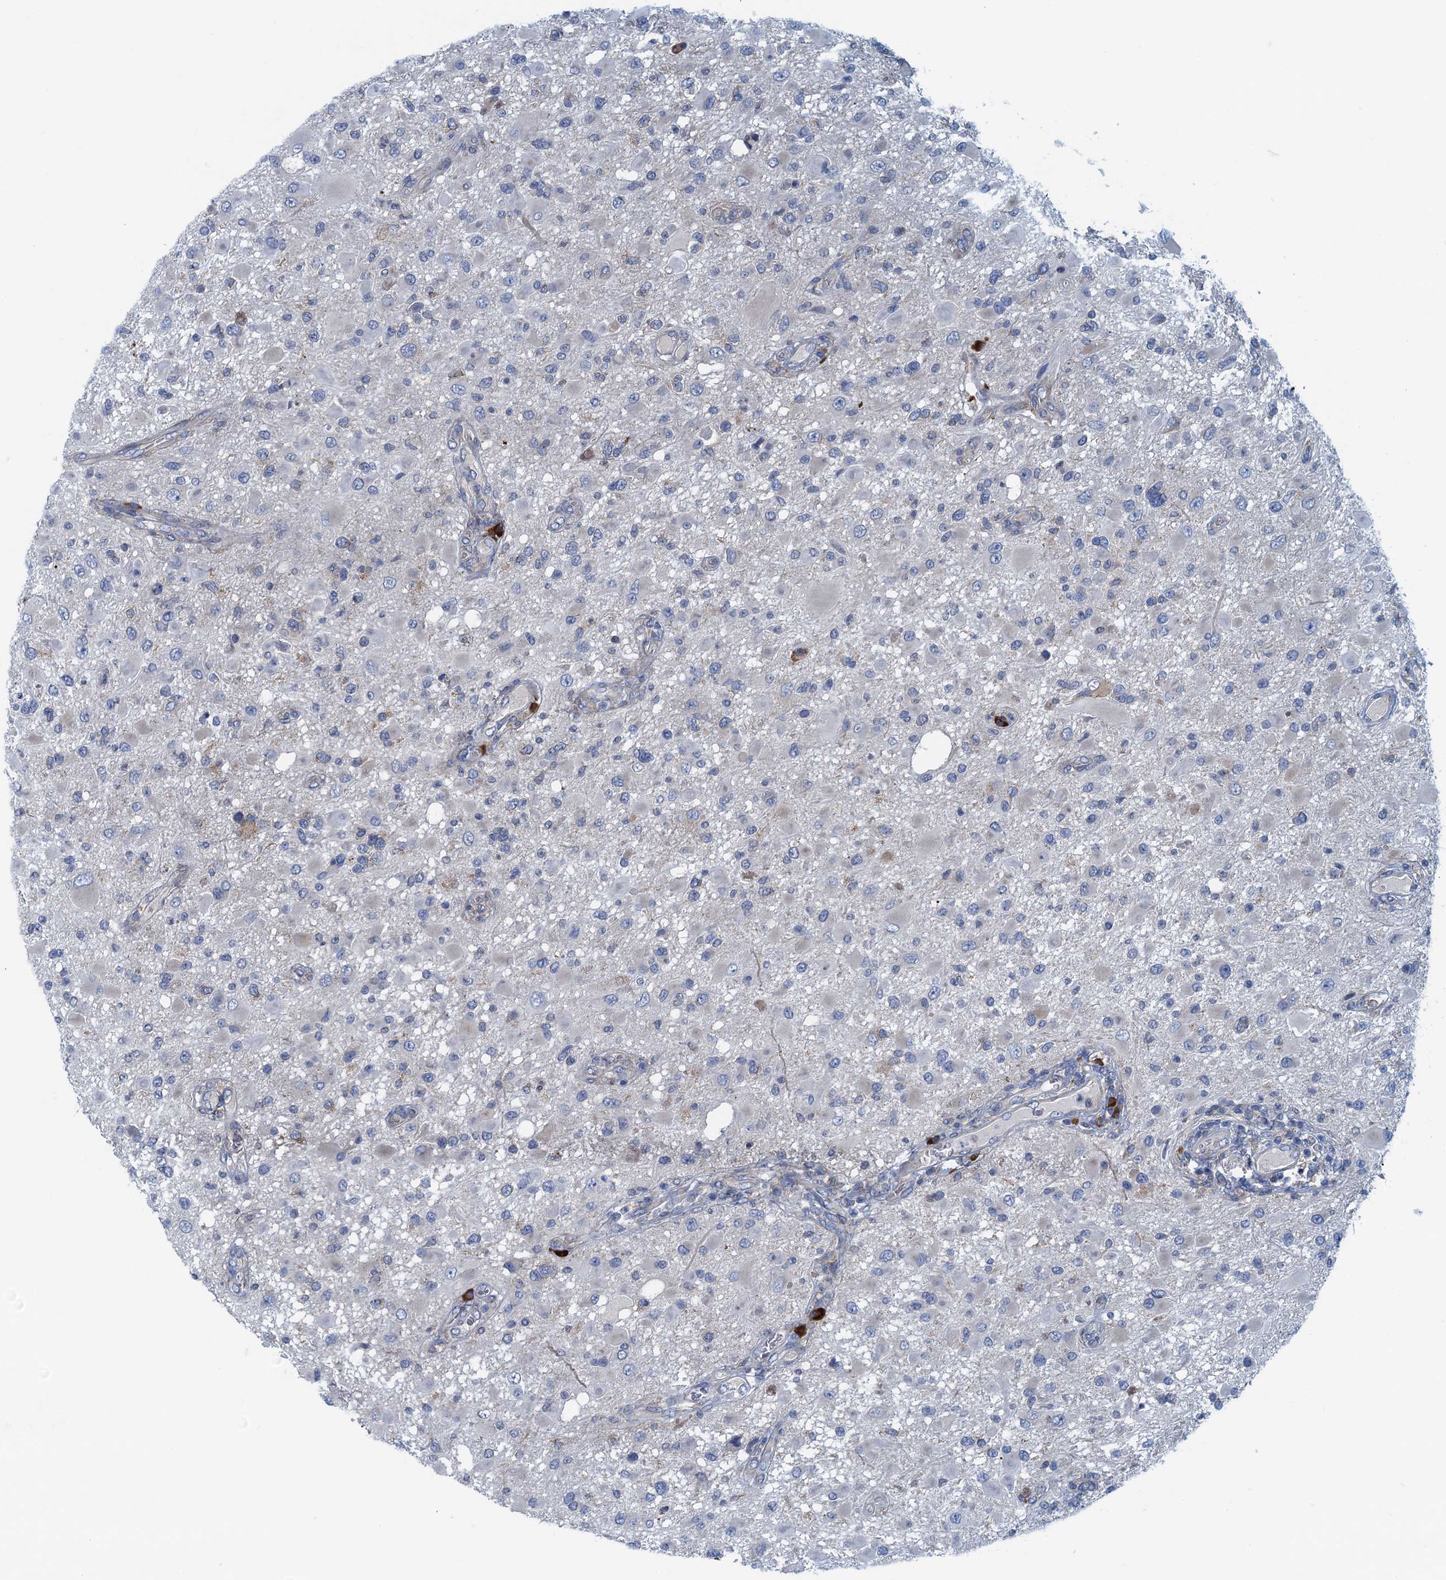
{"staining": {"intensity": "negative", "quantity": "none", "location": "none"}, "tissue": "glioma", "cell_type": "Tumor cells", "image_type": "cancer", "snomed": [{"axis": "morphology", "description": "Glioma, malignant, High grade"}, {"axis": "topography", "description": "Brain"}], "caption": "High magnification brightfield microscopy of glioma stained with DAB (3,3'-diaminobenzidine) (brown) and counterstained with hematoxylin (blue): tumor cells show no significant expression. Nuclei are stained in blue.", "gene": "MYDGF", "patient": {"sex": "male", "age": 53}}